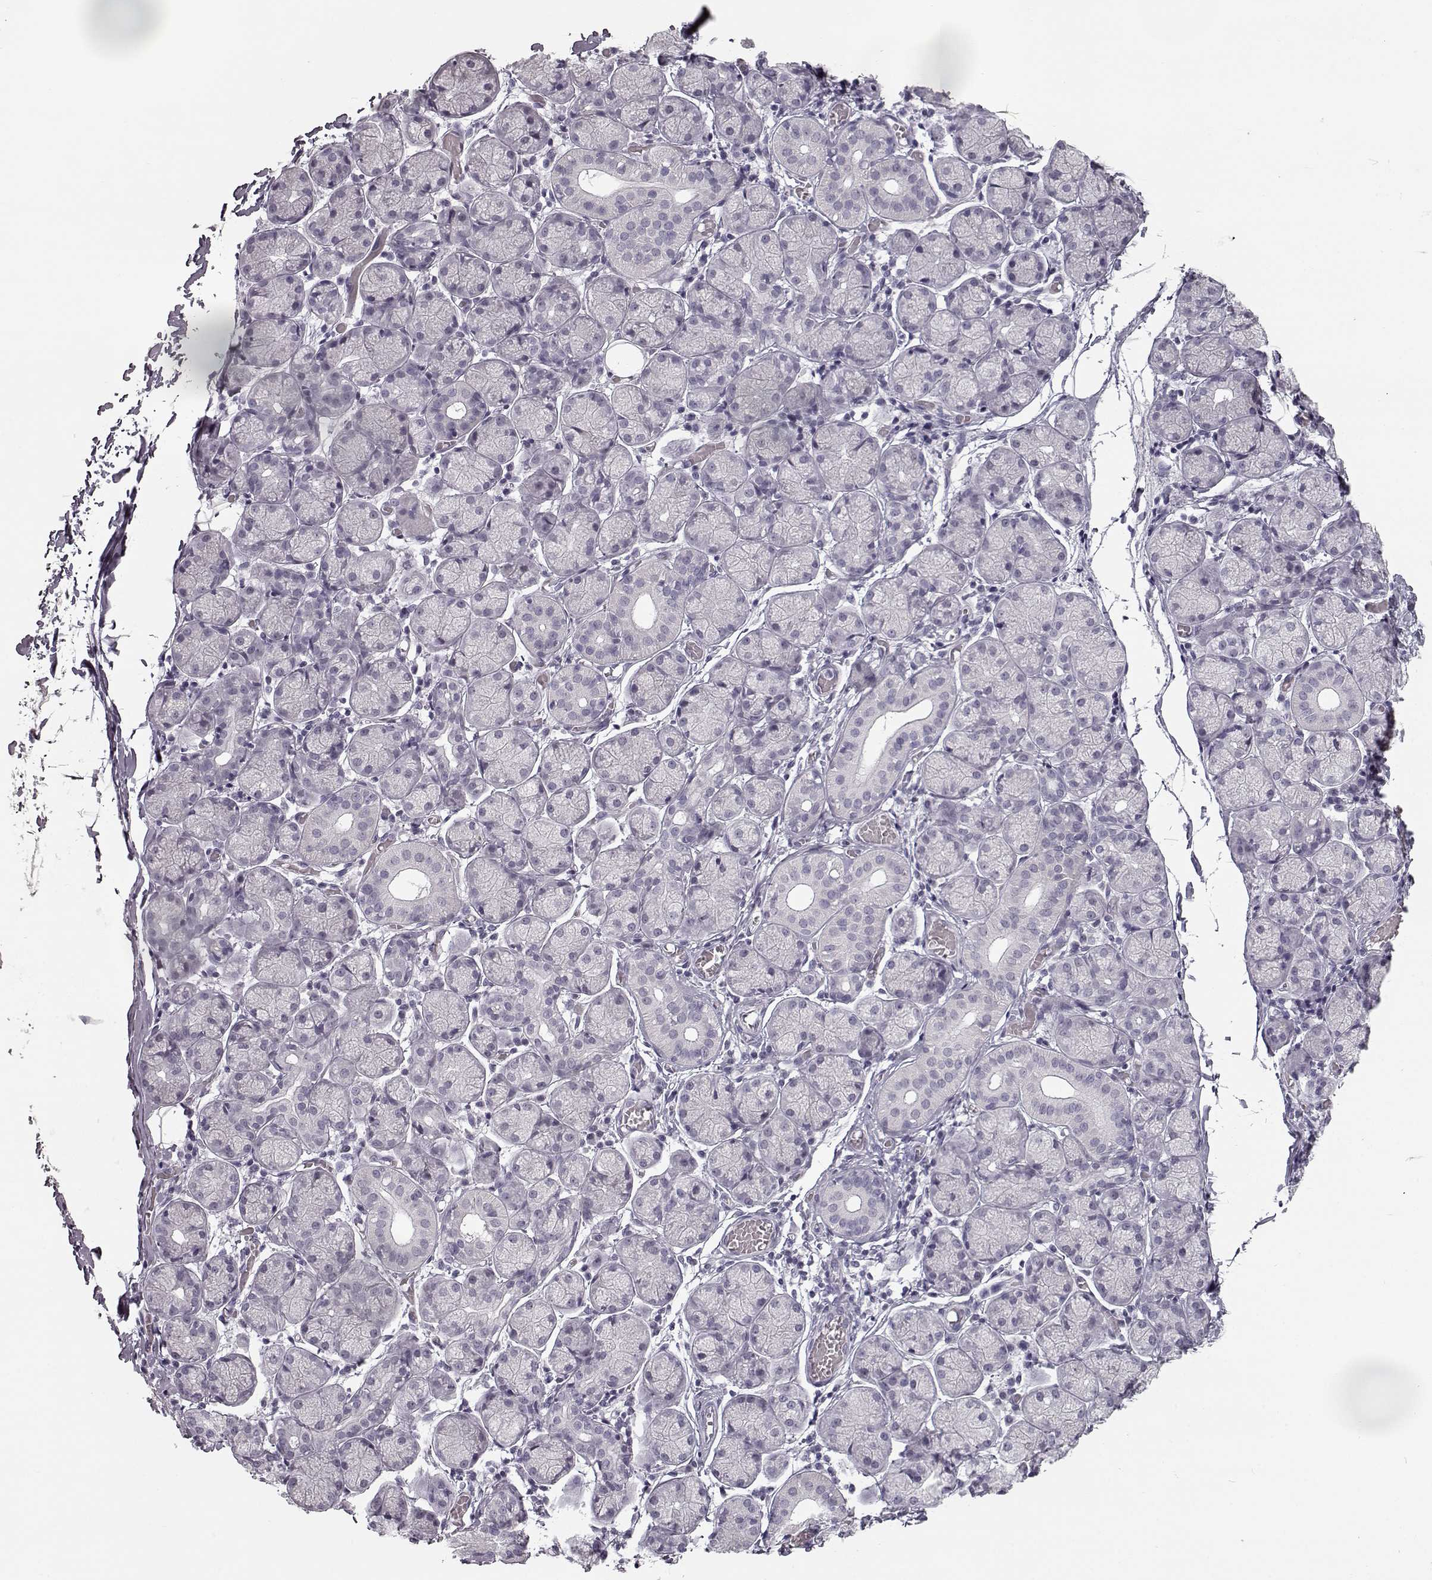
{"staining": {"intensity": "negative", "quantity": "none", "location": "none"}, "tissue": "salivary gland", "cell_type": "Glandular cells", "image_type": "normal", "snomed": [{"axis": "morphology", "description": "Normal tissue, NOS"}, {"axis": "topography", "description": "Salivary gland"}, {"axis": "topography", "description": "Peripheral nerve tissue"}], "caption": "This is an immunohistochemistry image of unremarkable salivary gland. There is no expression in glandular cells.", "gene": "SEMG2", "patient": {"sex": "female", "age": 24}}